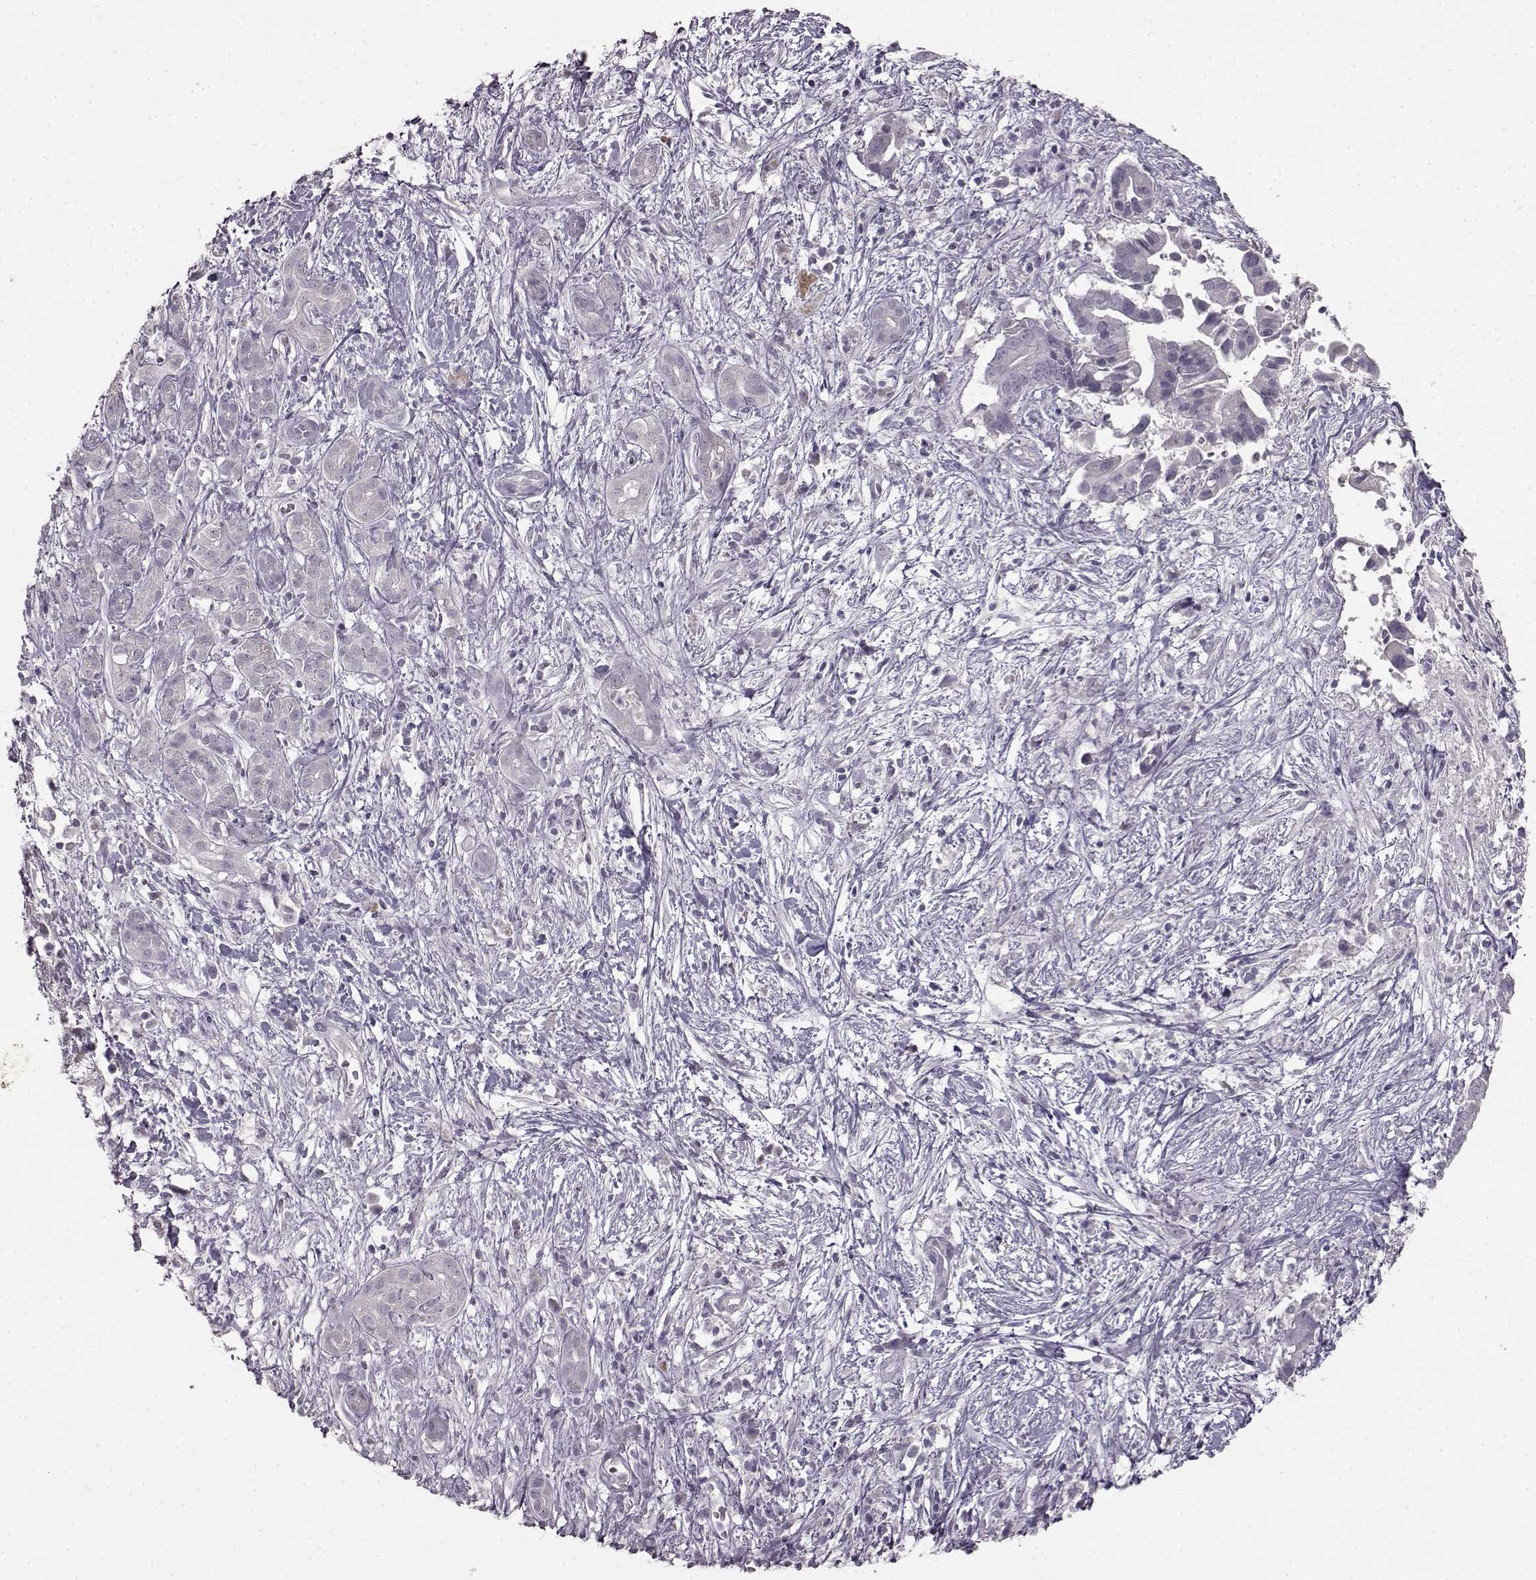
{"staining": {"intensity": "negative", "quantity": "none", "location": "none"}, "tissue": "pancreatic cancer", "cell_type": "Tumor cells", "image_type": "cancer", "snomed": [{"axis": "morphology", "description": "Adenocarcinoma, NOS"}, {"axis": "topography", "description": "Pancreas"}], "caption": "High magnification brightfield microscopy of pancreatic cancer (adenocarcinoma) stained with DAB (brown) and counterstained with hematoxylin (blue): tumor cells show no significant expression.", "gene": "LHB", "patient": {"sex": "male", "age": 61}}